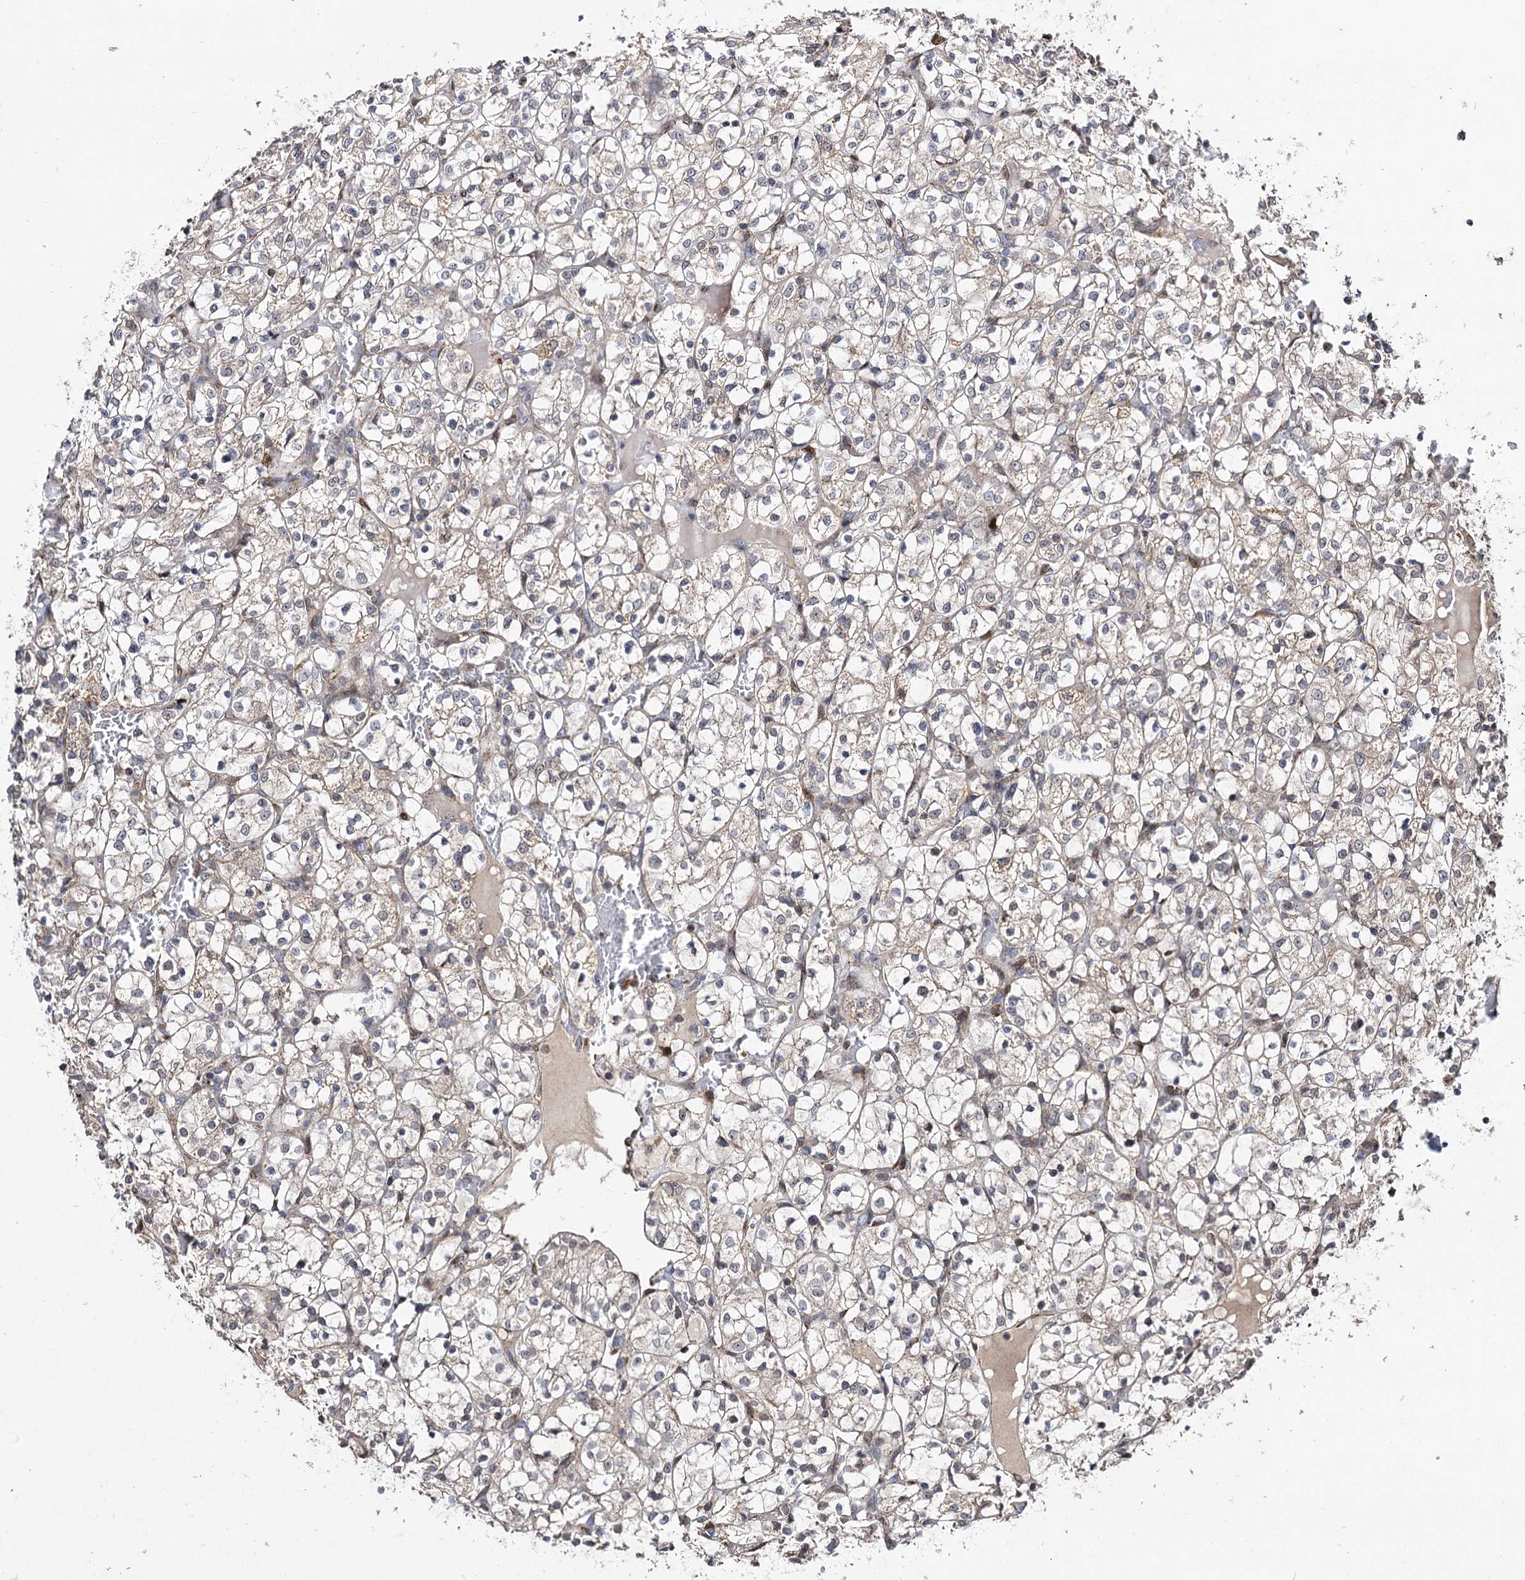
{"staining": {"intensity": "weak", "quantity": "25%-75%", "location": "cytoplasmic/membranous"}, "tissue": "renal cancer", "cell_type": "Tumor cells", "image_type": "cancer", "snomed": [{"axis": "morphology", "description": "Adenocarcinoma, NOS"}, {"axis": "topography", "description": "Kidney"}], "caption": "A micrograph of human renal cancer stained for a protein demonstrates weak cytoplasmic/membranous brown staining in tumor cells.", "gene": "CEP76", "patient": {"sex": "female", "age": 69}}